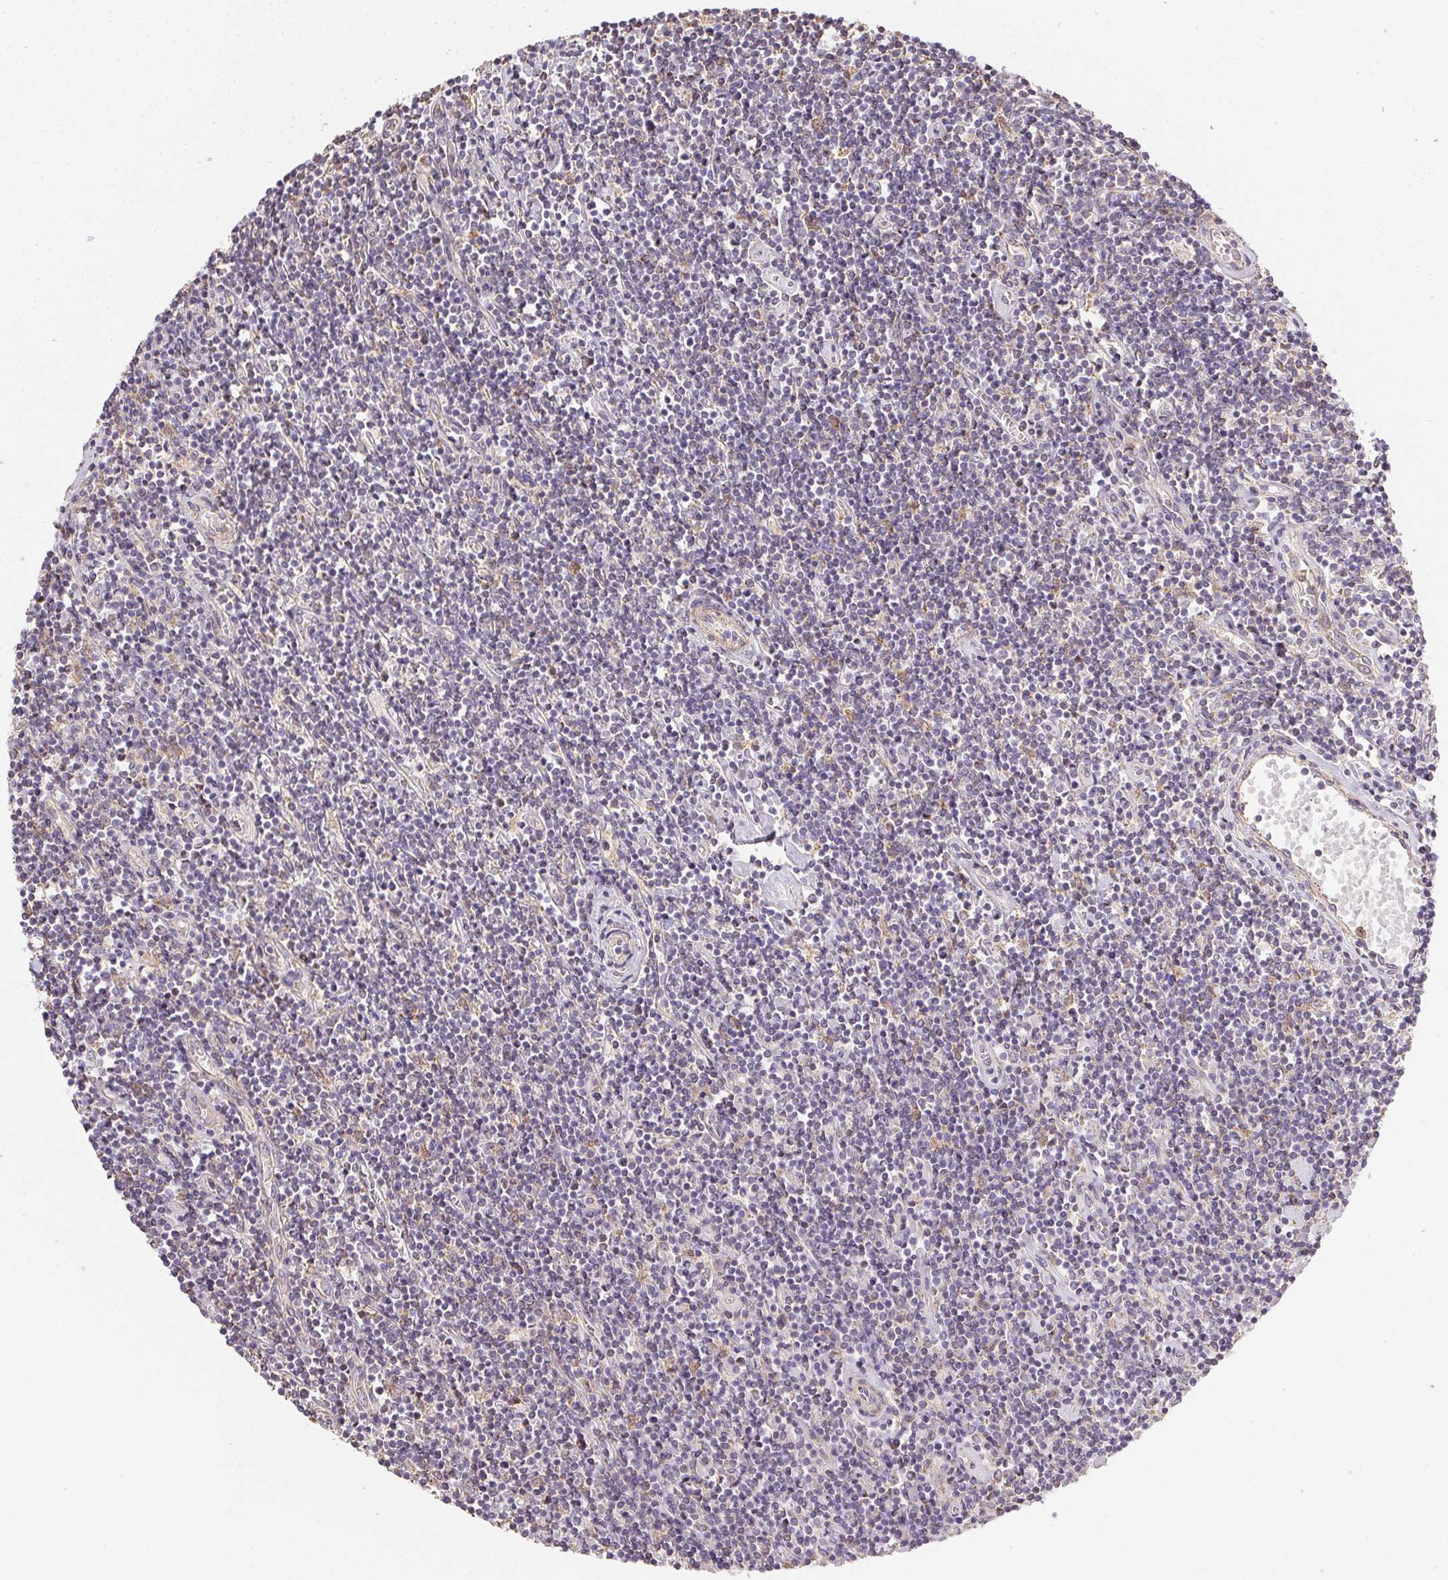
{"staining": {"intensity": "negative", "quantity": "none", "location": "none"}, "tissue": "lymphoma", "cell_type": "Tumor cells", "image_type": "cancer", "snomed": [{"axis": "morphology", "description": "Hodgkin's disease, NOS"}, {"axis": "topography", "description": "Lymph node"}], "caption": "Protein analysis of lymphoma exhibits no significant positivity in tumor cells.", "gene": "REV3L", "patient": {"sex": "male", "age": 40}}